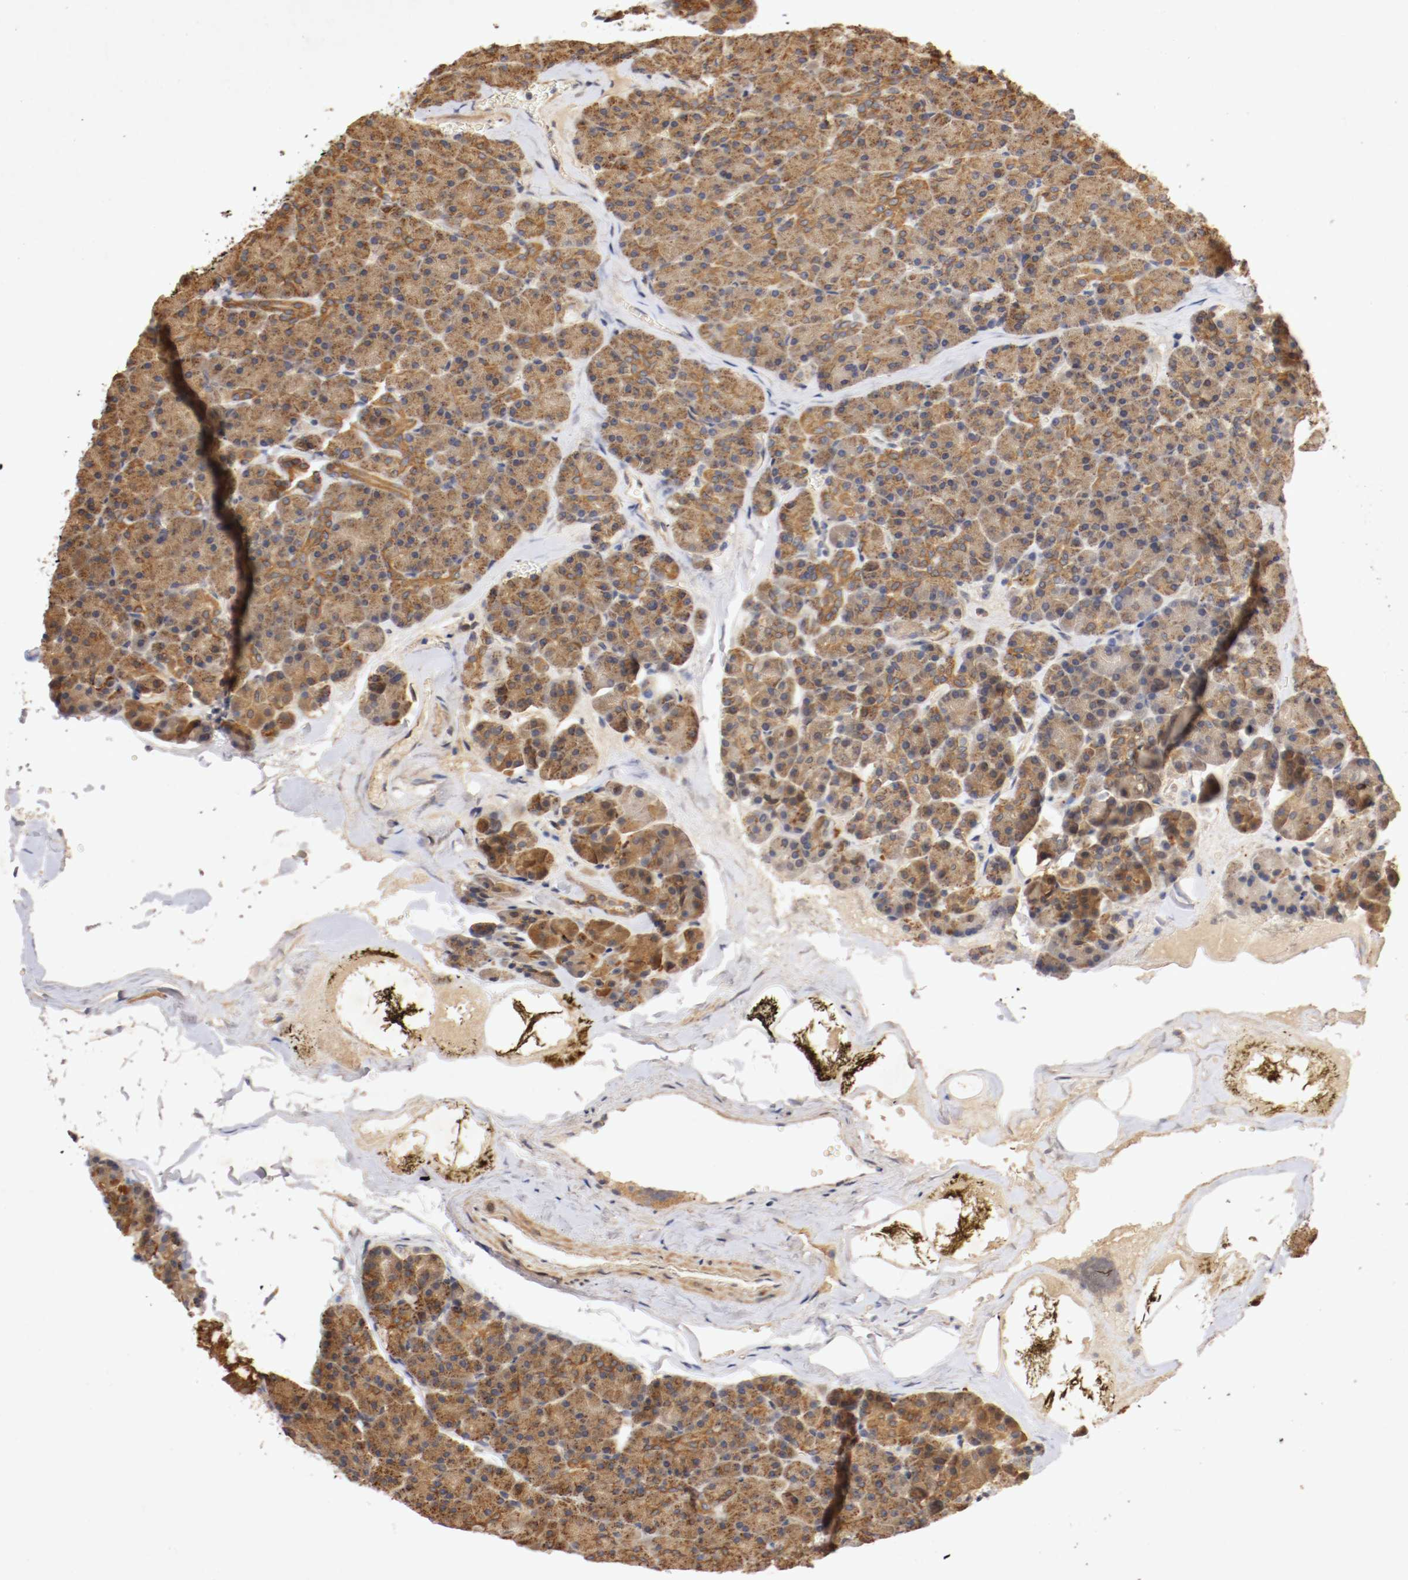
{"staining": {"intensity": "strong", "quantity": ">75%", "location": "cytoplasmic/membranous"}, "tissue": "pancreas", "cell_type": "Exocrine glandular cells", "image_type": "normal", "snomed": [{"axis": "morphology", "description": "Normal tissue, NOS"}, {"axis": "topography", "description": "Pancreas"}], "caption": "DAB immunohistochemical staining of benign human pancreas displays strong cytoplasmic/membranous protein positivity in about >75% of exocrine glandular cells. (DAB IHC with brightfield microscopy, high magnification).", "gene": "VEZT", "patient": {"sex": "female", "age": 35}}